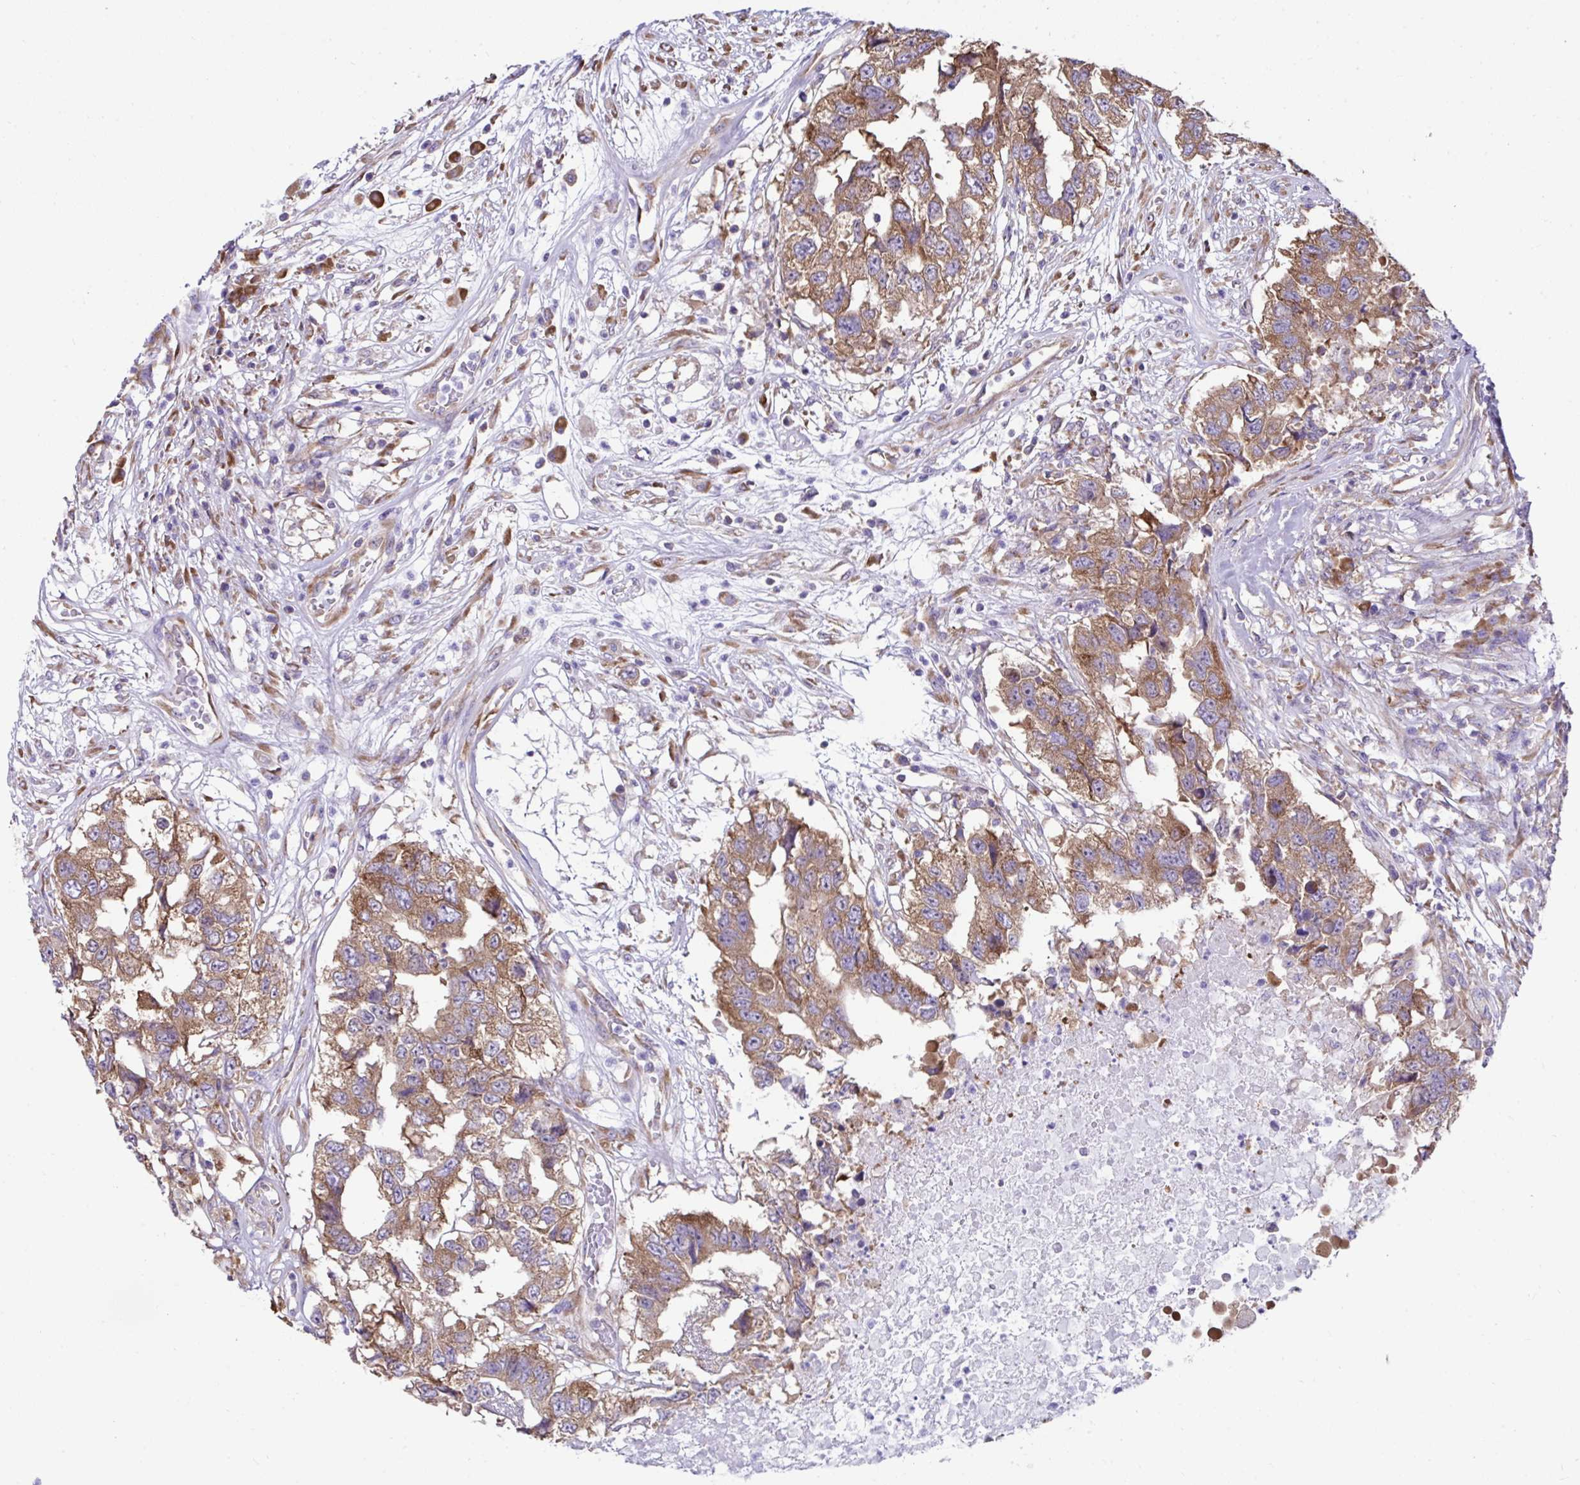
{"staining": {"intensity": "moderate", "quantity": ">75%", "location": "cytoplasmic/membranous"}, "tissue": "testis cancer", "cell_type": "Tumor cells", "image_type": "cancer", "snomed": [{"axis": "morphology", "description": "Carcinoma, Embryonal, NOS"}, {"axis": "topography", "description": "Testis"}], "caption": "Tumor cells display medium levels of moderate cytoplasmic/membranous expression in approximately >75% of cells in human embryonal carcinoma (testis). (DAB IHC, brown staining for protein, blue staining for nuclei).", "gene": "RPL7", "patient": {"sex": "male", "age": 83}}